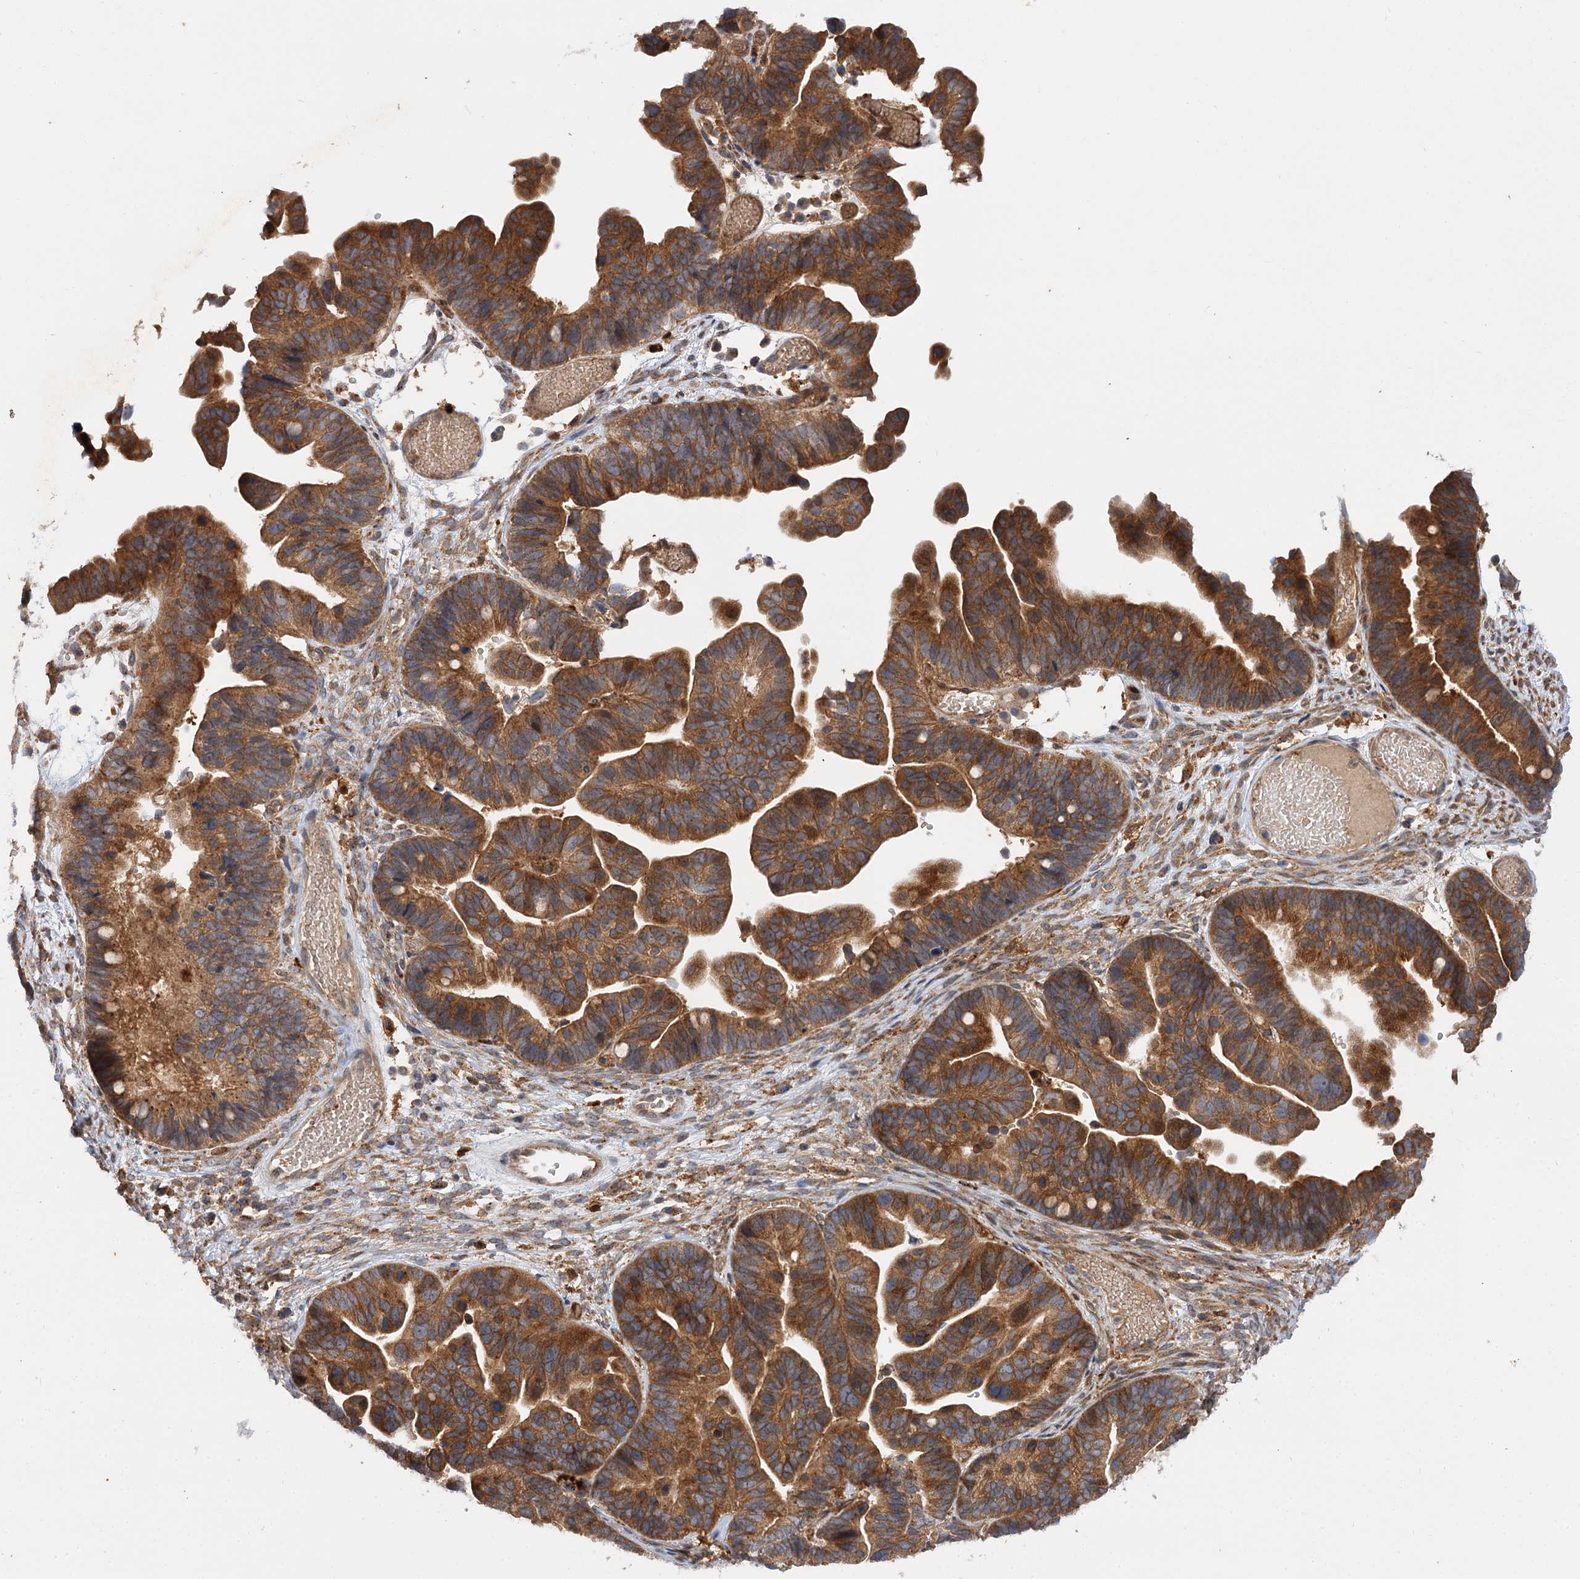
{"staining": {"intensity": "moderate", "quantity": ">75%", "location": "cytoplasmic/membranous"}, "tissue": "ovarian cancer", "cell_type": "Tumor cells", "image_type": "cancer", "snomed": [{"axis": "morphology", "description": "Cystadenocarcinoma, serous, NOS"}, {"axis": "topography", "description": "Ovary"}], "caption": "Immunohistochemistry micrograph of human ovarian serous cystadenocarcinoma stained for a protein (brown), which shows medium levels of moderate cytoplasmic/membranous expression in about >75% of tumor cells.", "gene": "PATL1", "patient": {"sex": "female", "age": 56}}